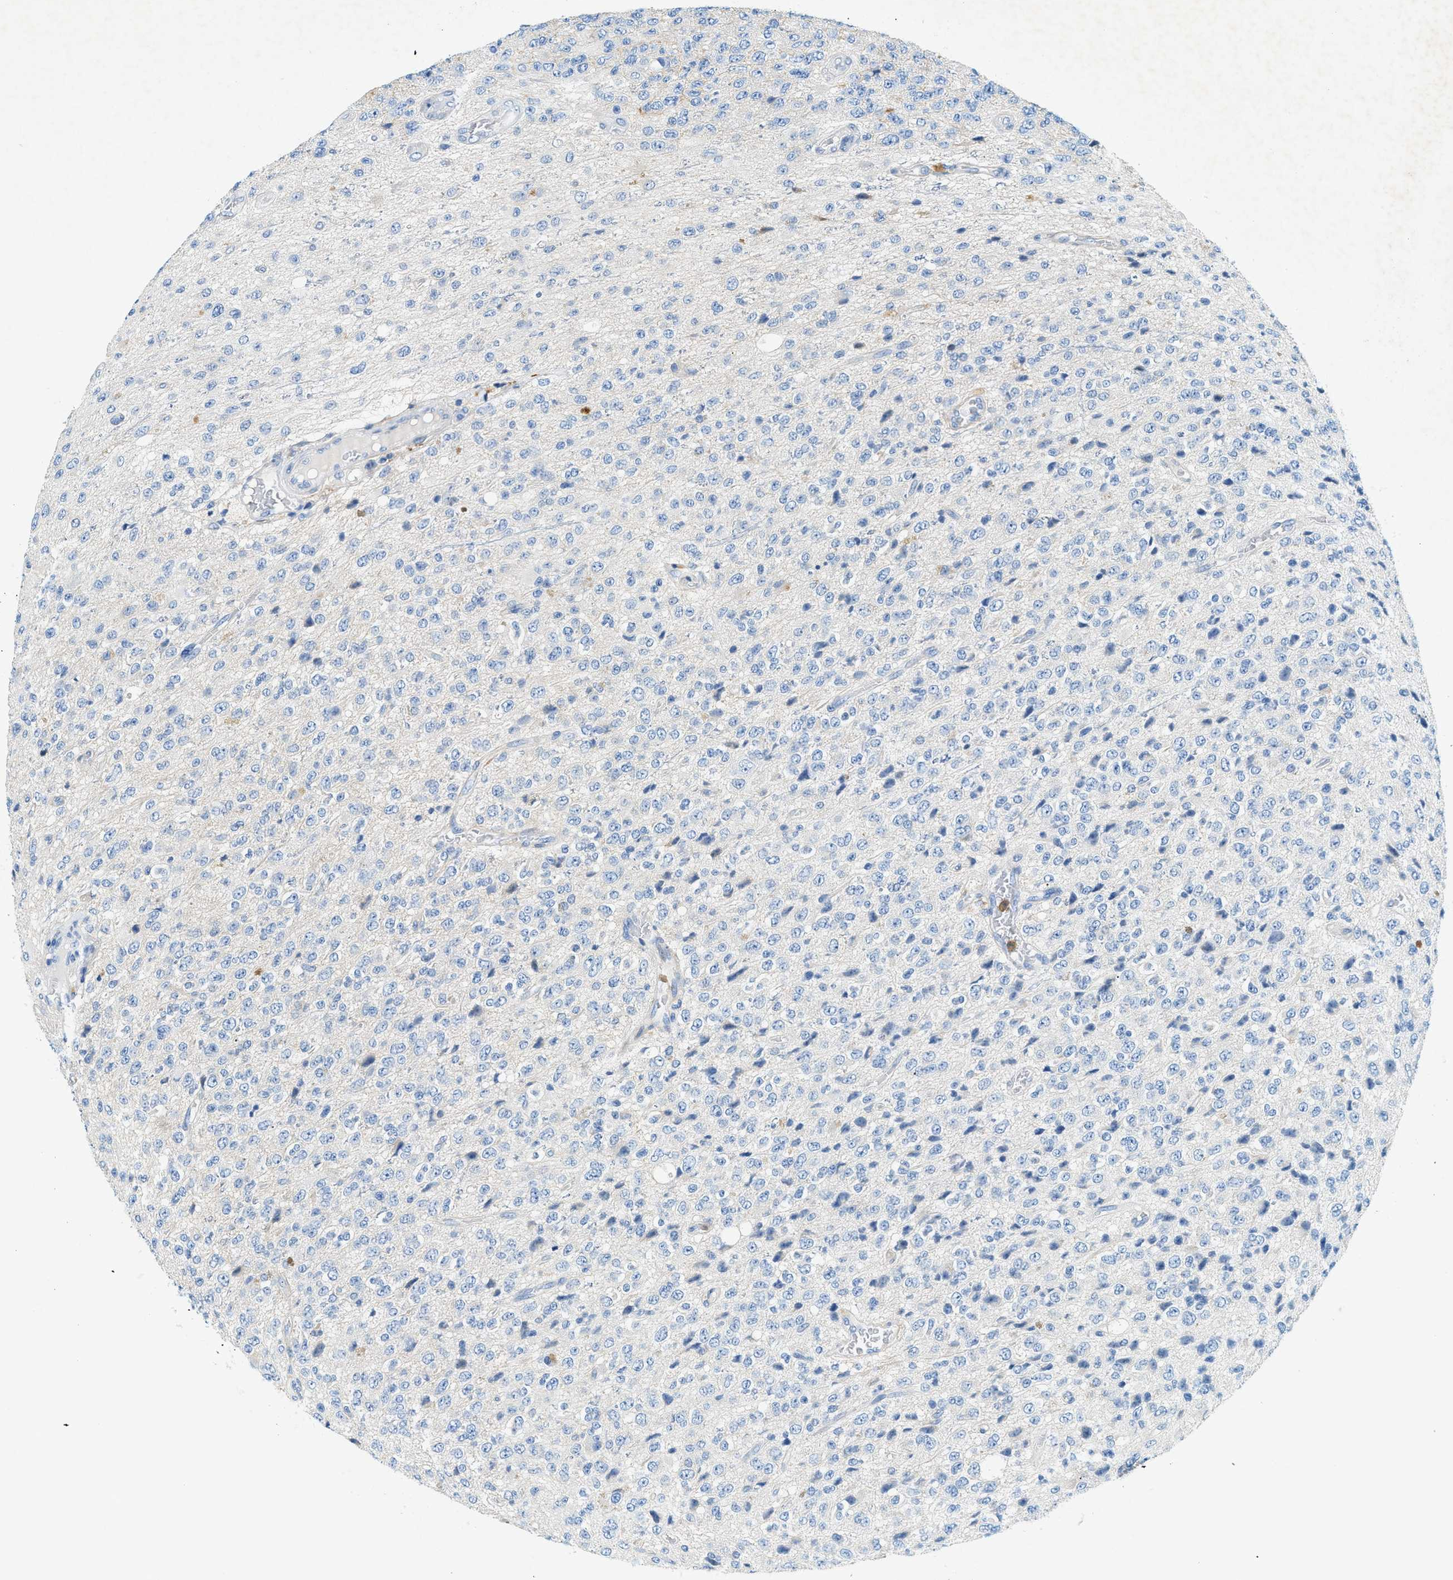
{"staining": {"intensity": "negative", "quantity": "none", "location": "none"}, "tissue": "glioma", "cell_type": "Tumor cells", "image_type": "cancer", "snomed": [{"axis": "morphology", "description": "Glioma, malignant, High grade"}, {"axis": "topography", "description": "pancreas cauda"}], "caption": "This is an immunohistochemistry (IHC) micrograph of glioma. There is no expression in tumor cells.", "gene": "ZDHHC13", "patient": {"sex": "male", "age": 60}}